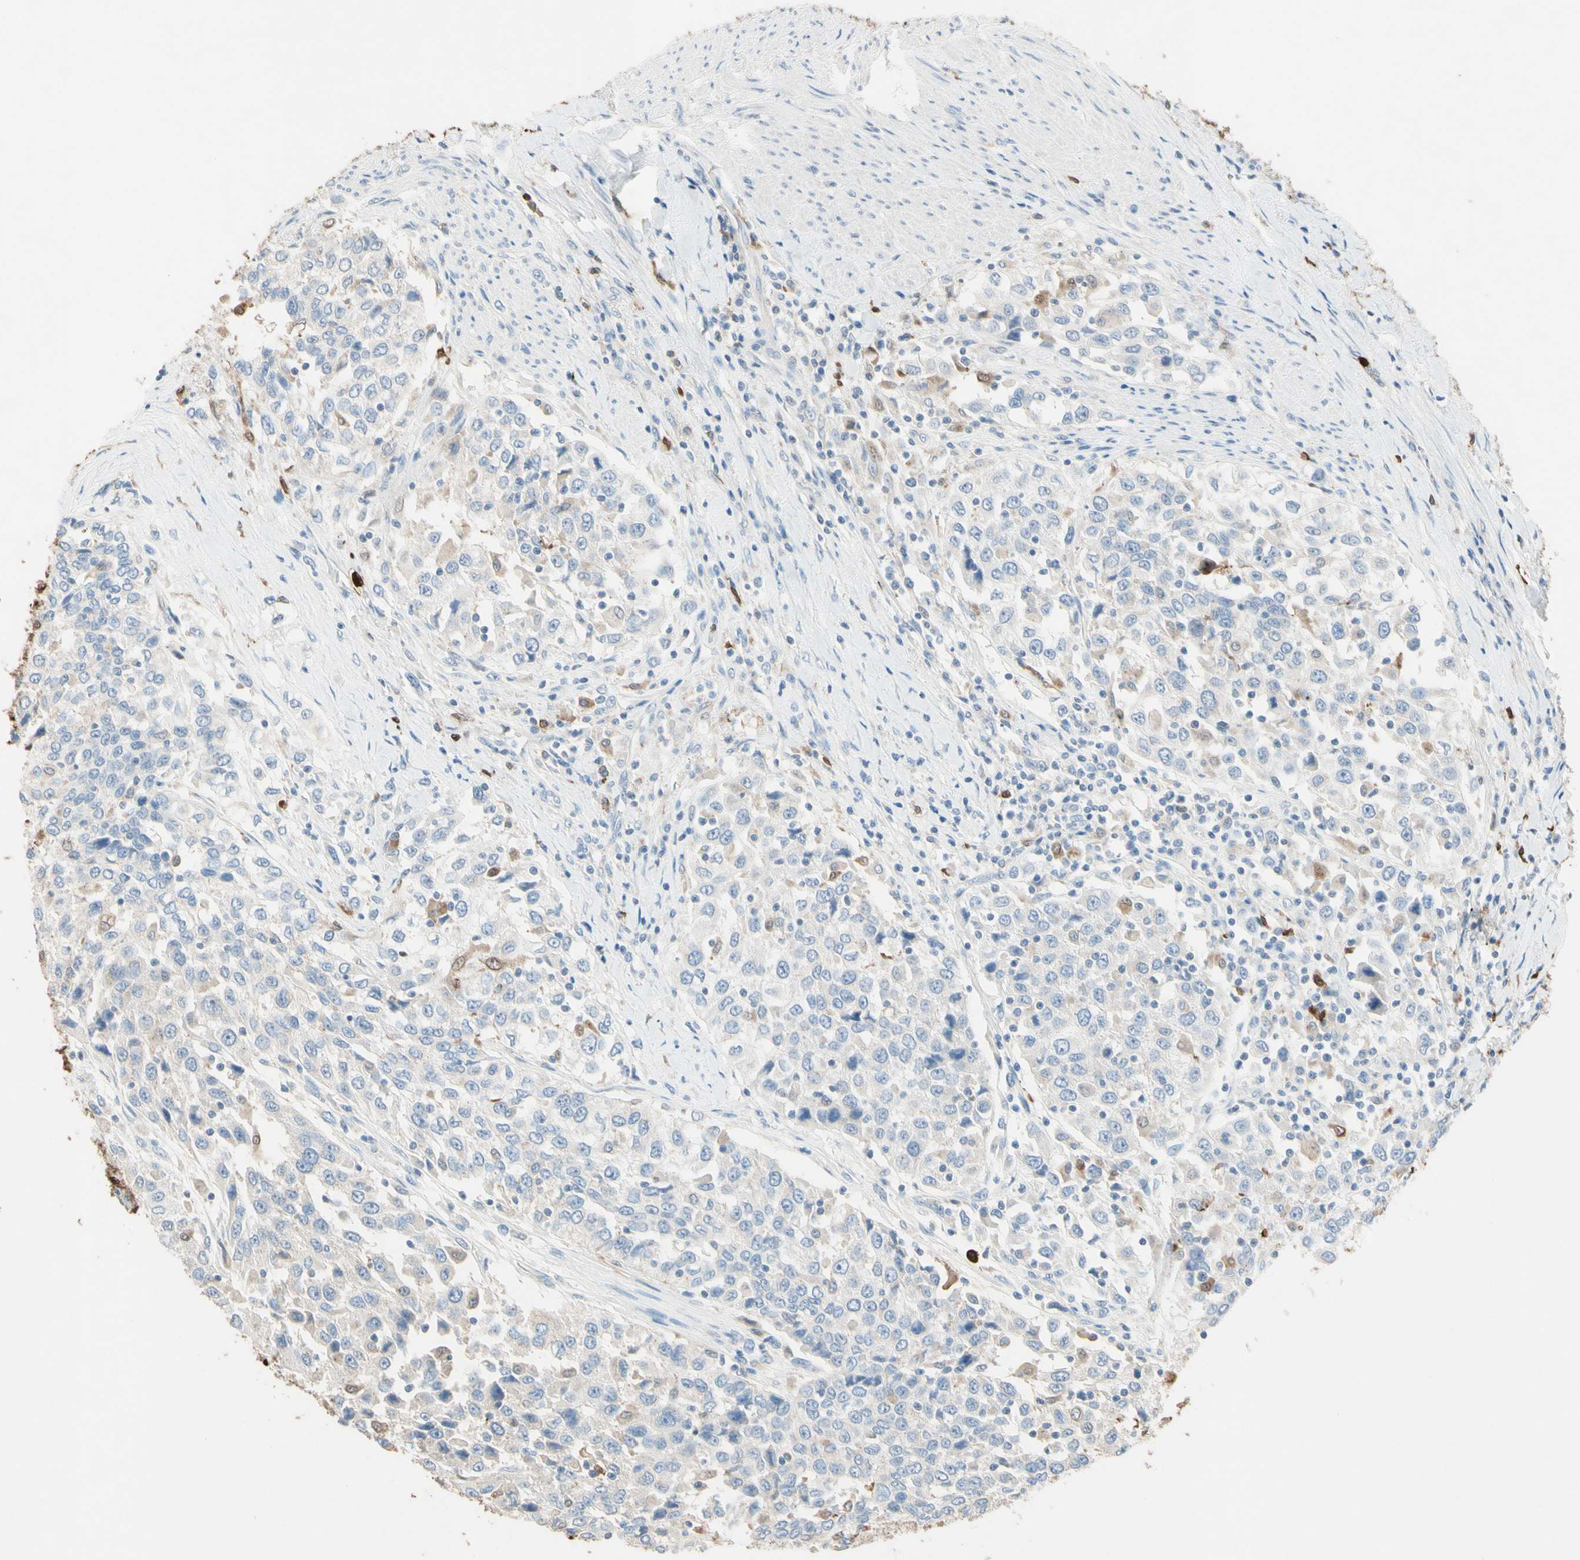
{"staining": {"intensity": "moderate", "quantity": "<25%", "location": "cytoplasmic/membranous,nuclear"}, "tissue": "urothelial cancer", "cell_type": "Tumor cells", "image_type": "cancer", "snomed": [{"axis": "morphology", "description": "Urothelial carcinoma, High grade"}, {"axis": "topography", "description": "Urinary bladder"}], "caption": "Immunohistochemistry (DAB (3,3'-diaminobenzidine)) staining of human urothelial cancer reveals moderate cytoplasmic/membranous and nuclear protein expression in approximately <25% of tumor cells.", "gene": "NFKBIZ", "patient": {"sex": "female", "age": 80}}